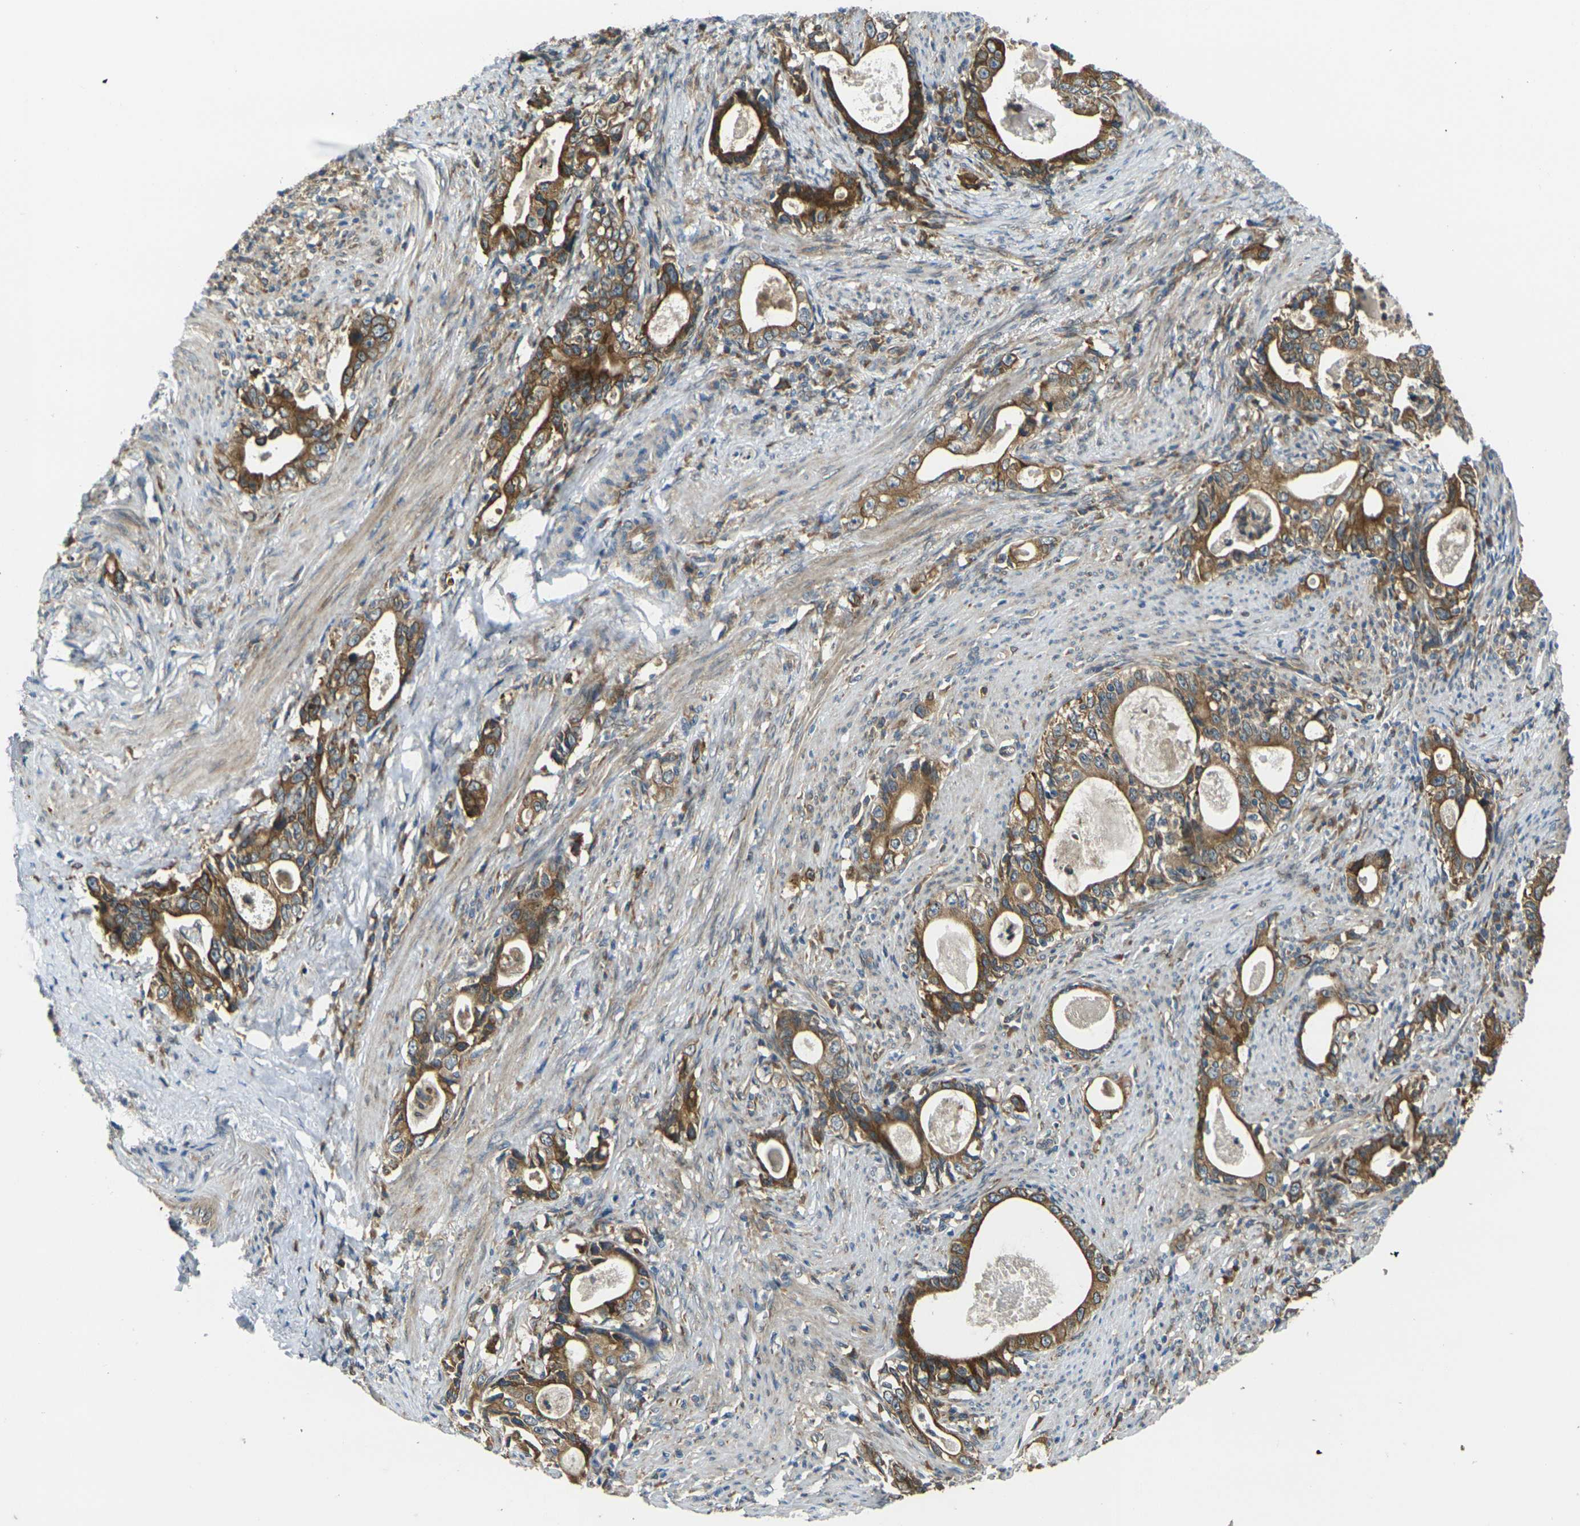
{"staining": {"intensity": "strong", "quantity": ">75%", "location": "cytoplasmic/membranous"}, "tissue": "stomach cancer", "cell_type": "Tumor cells", "image_type": "cancer", "snomed": [{"axis": "morphology", "description": "Adenocarcinoma, NOS"}, {"axis": "topography", "description": "Stomach, lower"}], "caption": "Strong cytoplasmic/membranous protein positivity is seen in approximately >75% of tumor cells in stomach cancer (adenocarcinoma).", "gene": "FZD1", "patient": {"sex": "female", "age": 72}}